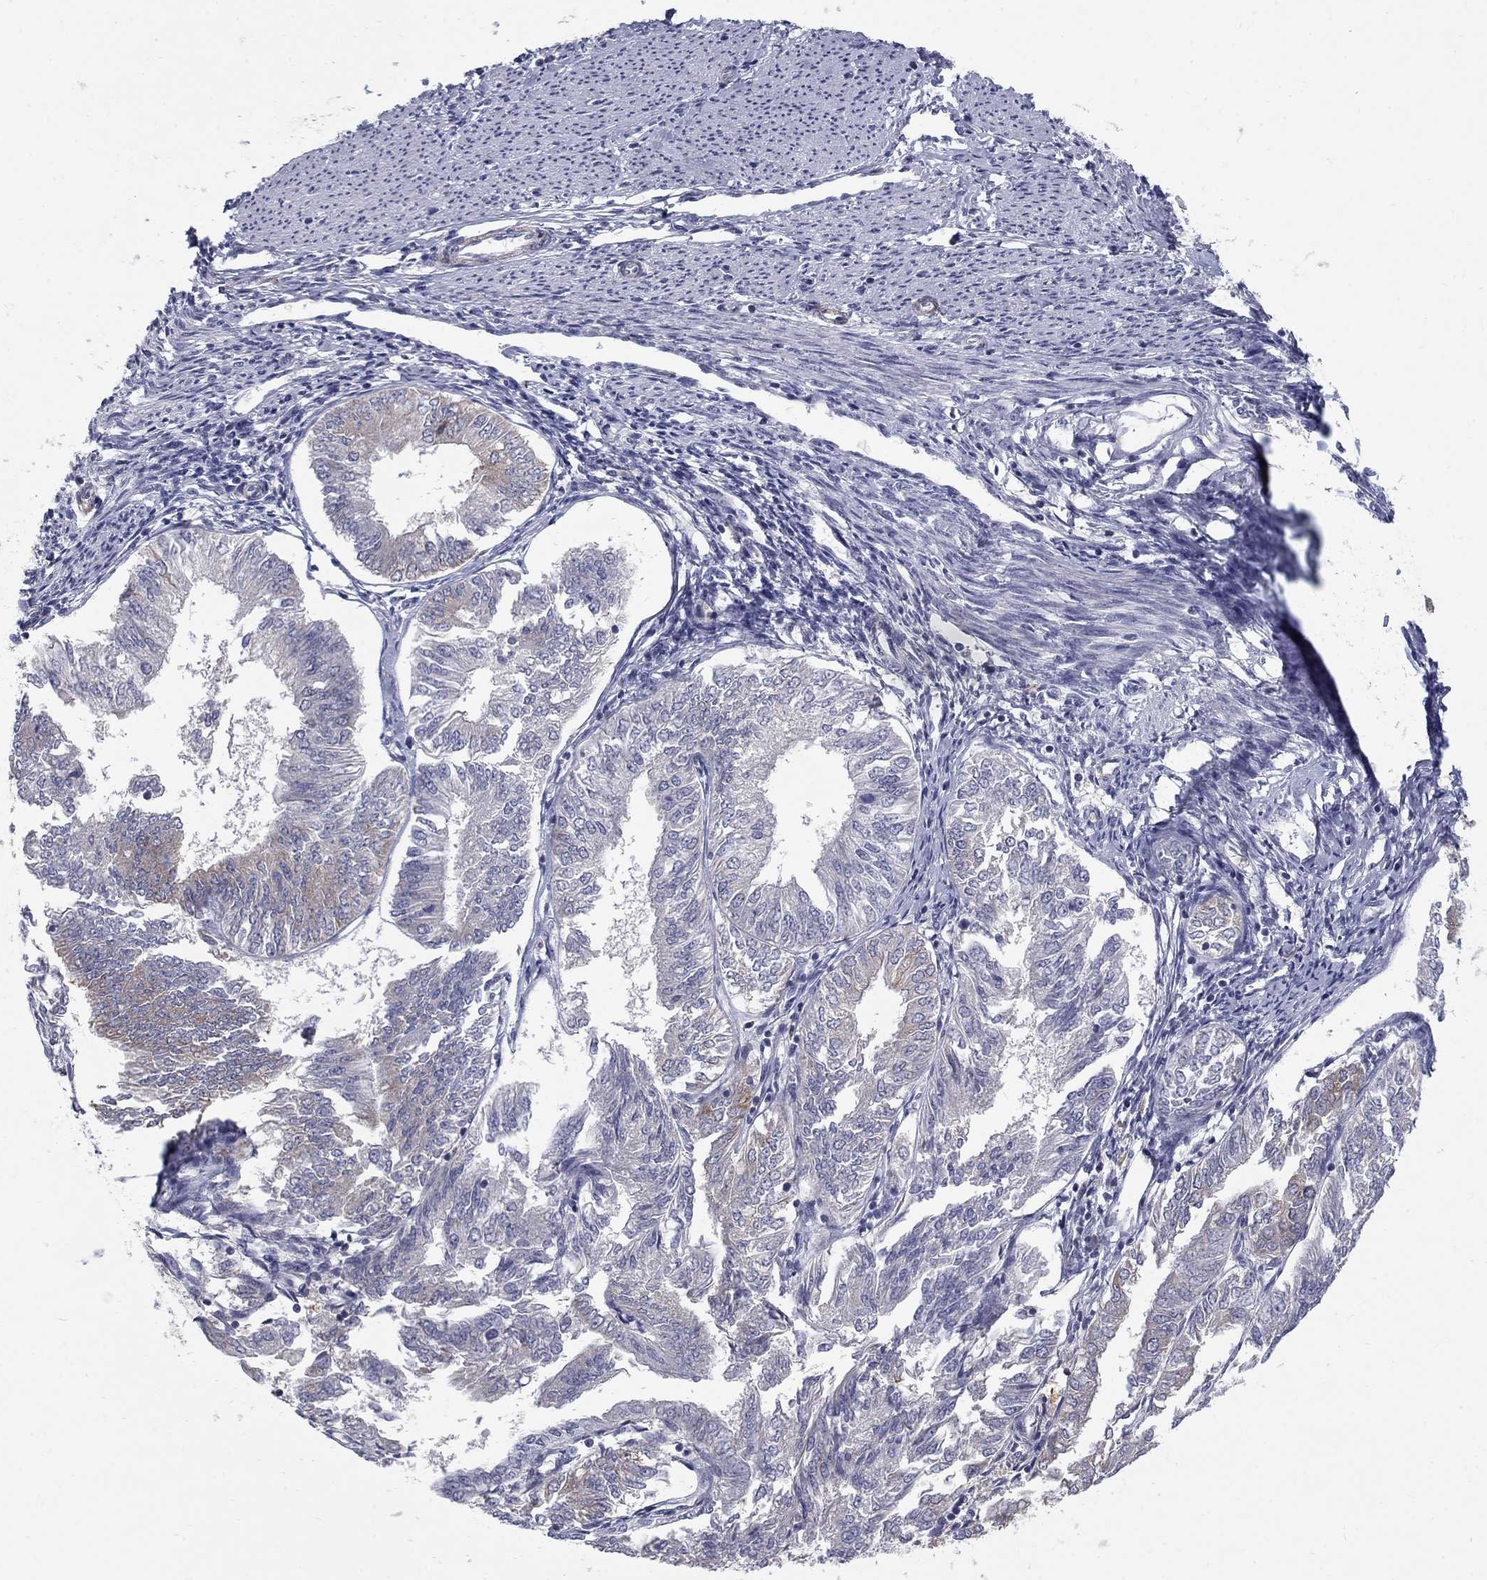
{"staining": {"intensity": "weak", "quantity": "<25%", "location": "cytoplasmic/membranous"}, "tissue": "endometrial cancer", "cell_type": "Tumor cells", "image_type": "cancer", "snomed": [{"axis": "morphology", "description": "Adenocarcinoma, NOS"}, {"axis": "topography", "description": "Endometrium"}], "caption": "Immunohistochemistry (IHC) histopathology image of adenocarcinoma (endometrial) stained for a protein (brown), which demonstrates no staining in tumor cells.", "gene": "NTRK2", "patient": {"sex": "female", "age": 58}}